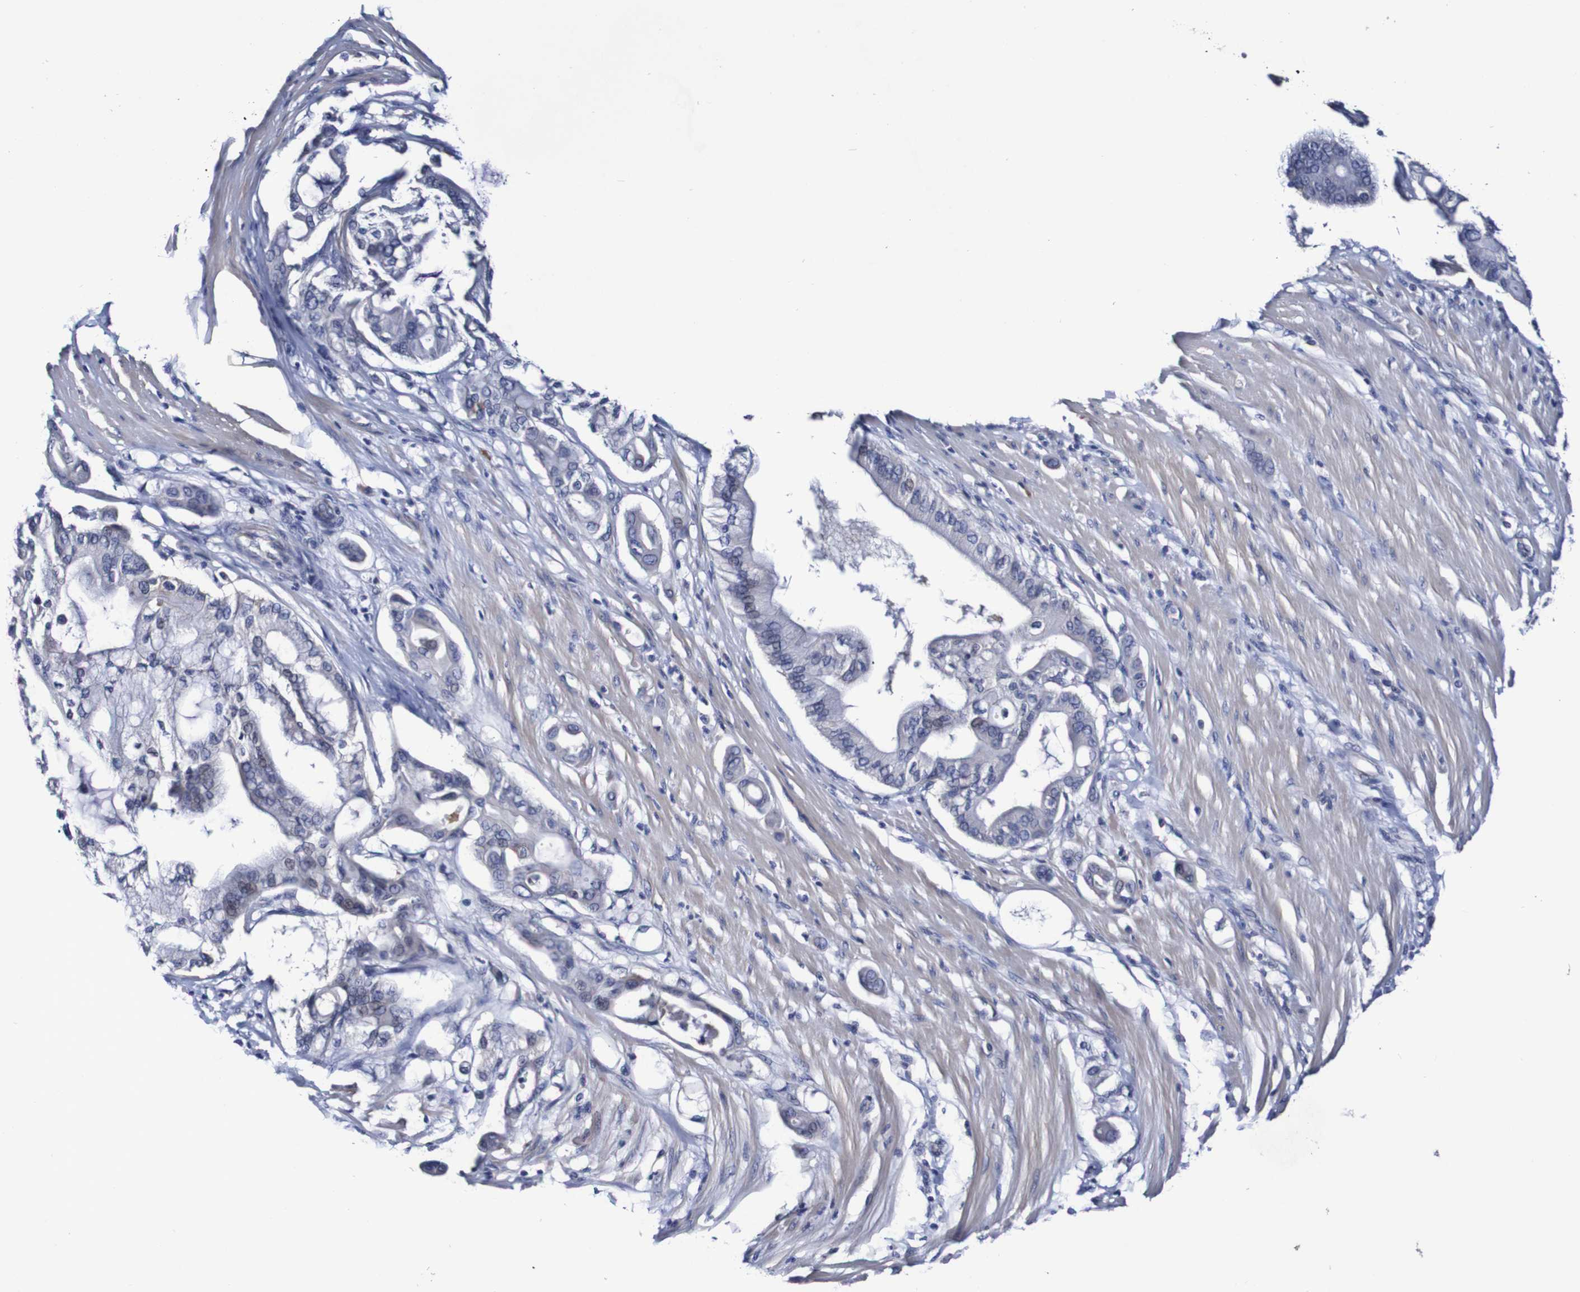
{"staining": {"intensity": "moderate", "quantity": "25%-75%", "location": "cytoplasmic/membranous"}, "tissue": "pancreatic cancer", "cell_type": "Tumor cells", "image_type": "cancer", "snomed": [{"axis": "morphology", "description": "Adenocarcinoma, NOS"}, {"axis": "morphology", "description": "Adenocarcinoma, metastatic, NOS"}, {"axis": "topography", "description": "Lymph node"}, {"axis": "topography", "description": "Pancreas"}, {"axis": "topography", "description": "Duodenum"}], "caption": "Brown immunohistochemical staining in pancreatic cancer (adenocarcinoma) reveals moderate cytoplasmic/membranous staining in approximately 25%-75% of tumor cells.", "gene": "ACVR1C", "patient": {"sex": "female", "age": 64}}